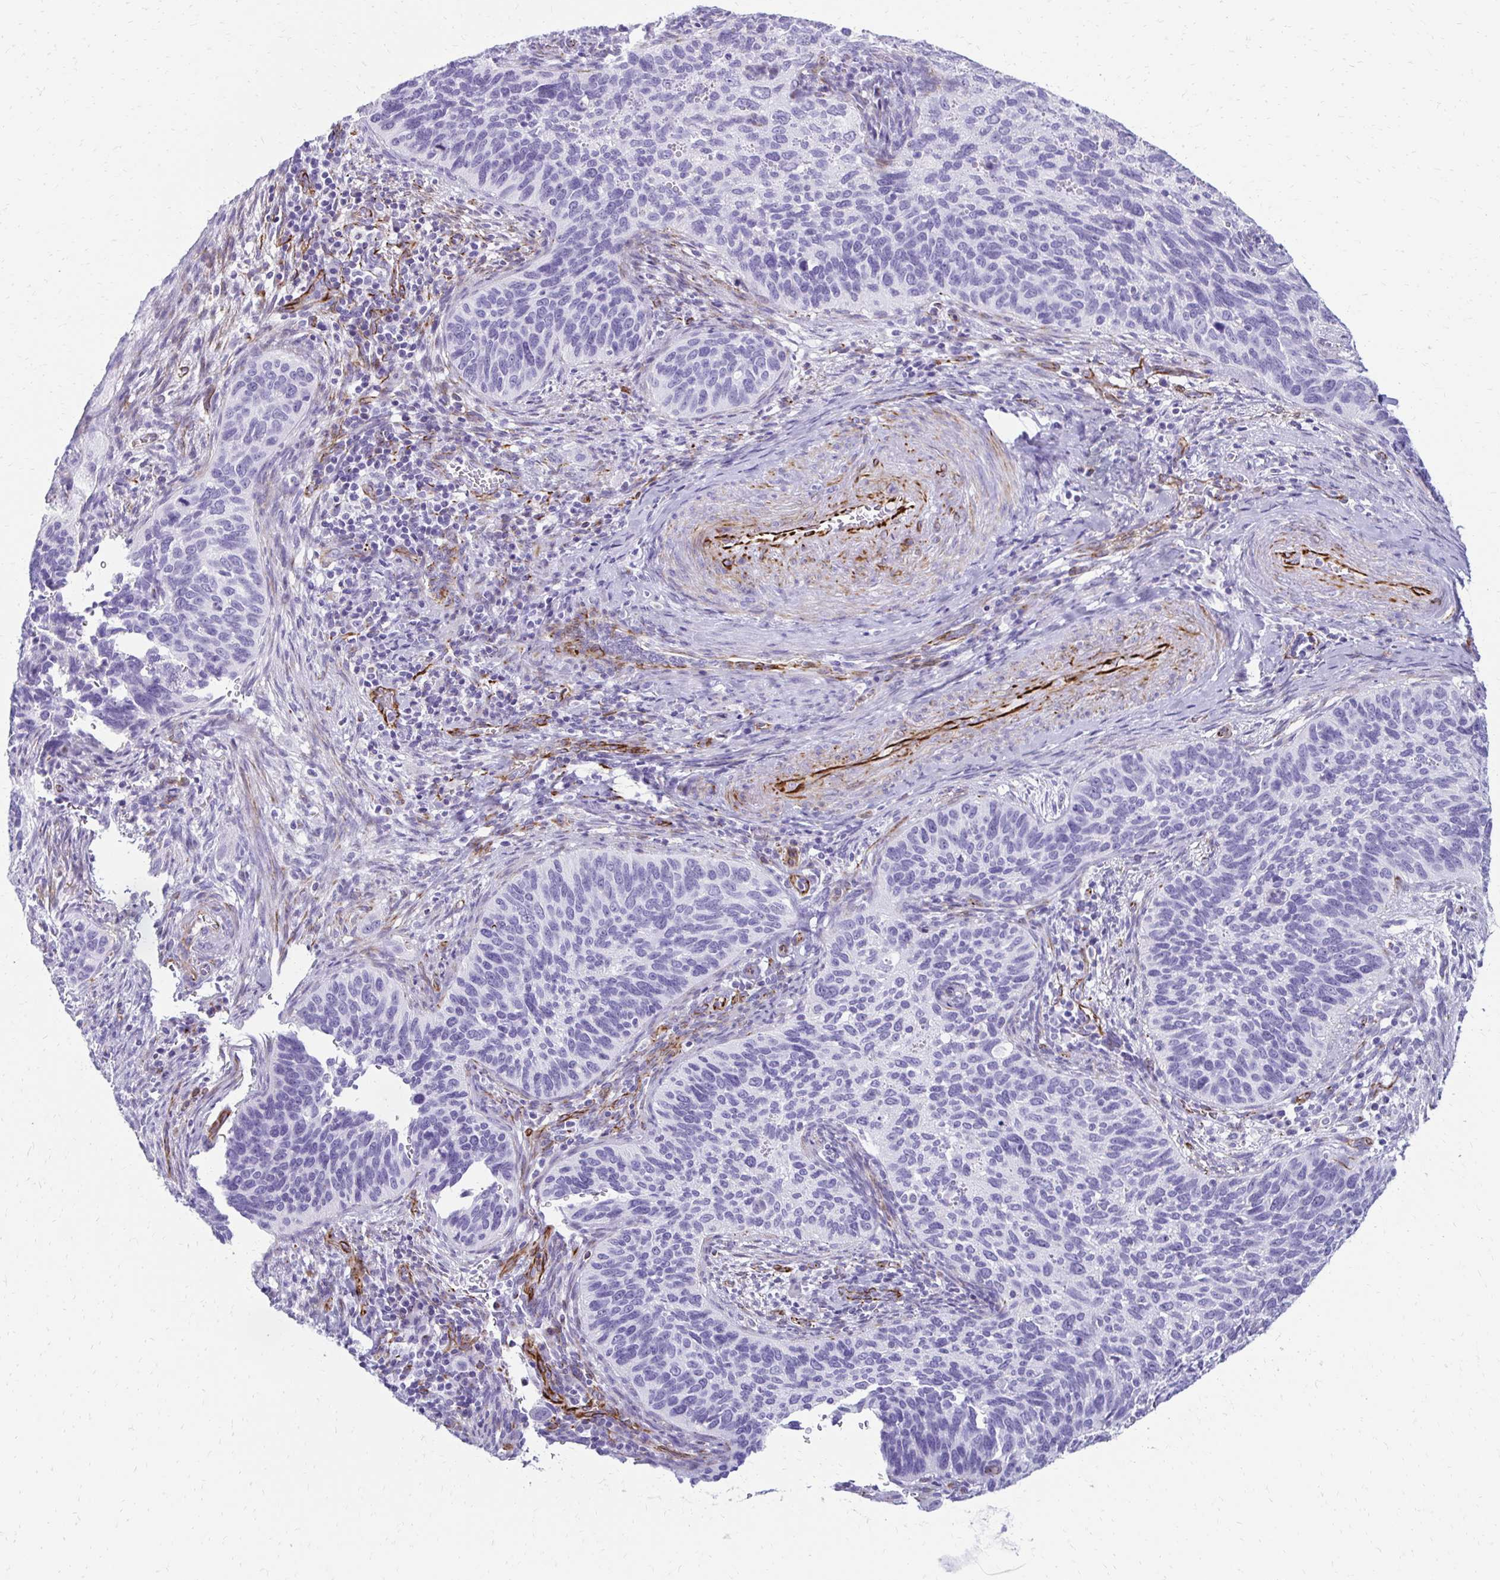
{"staining": {"intensity": "negative", "quantity": "none", "location": "none"}, "tissue": "cervical cancer", "cell_type": "Tumor cells", "image_type": "cancer", "snomed": [{"axis": "morphology", "description": "Squamous cell carcinoma, NOS"}, {"axis": "topography", "description": "Cervix"}], "caption": "Photomicrograph shows no significant protein positivity in tumor cells of cervical squamous cell carcinoma. (DAB (3,3'-diaminobenzidine) IHC, high magnification).", "gene": "TMEM54", "patient": {"sex": "female", "age": 51}}